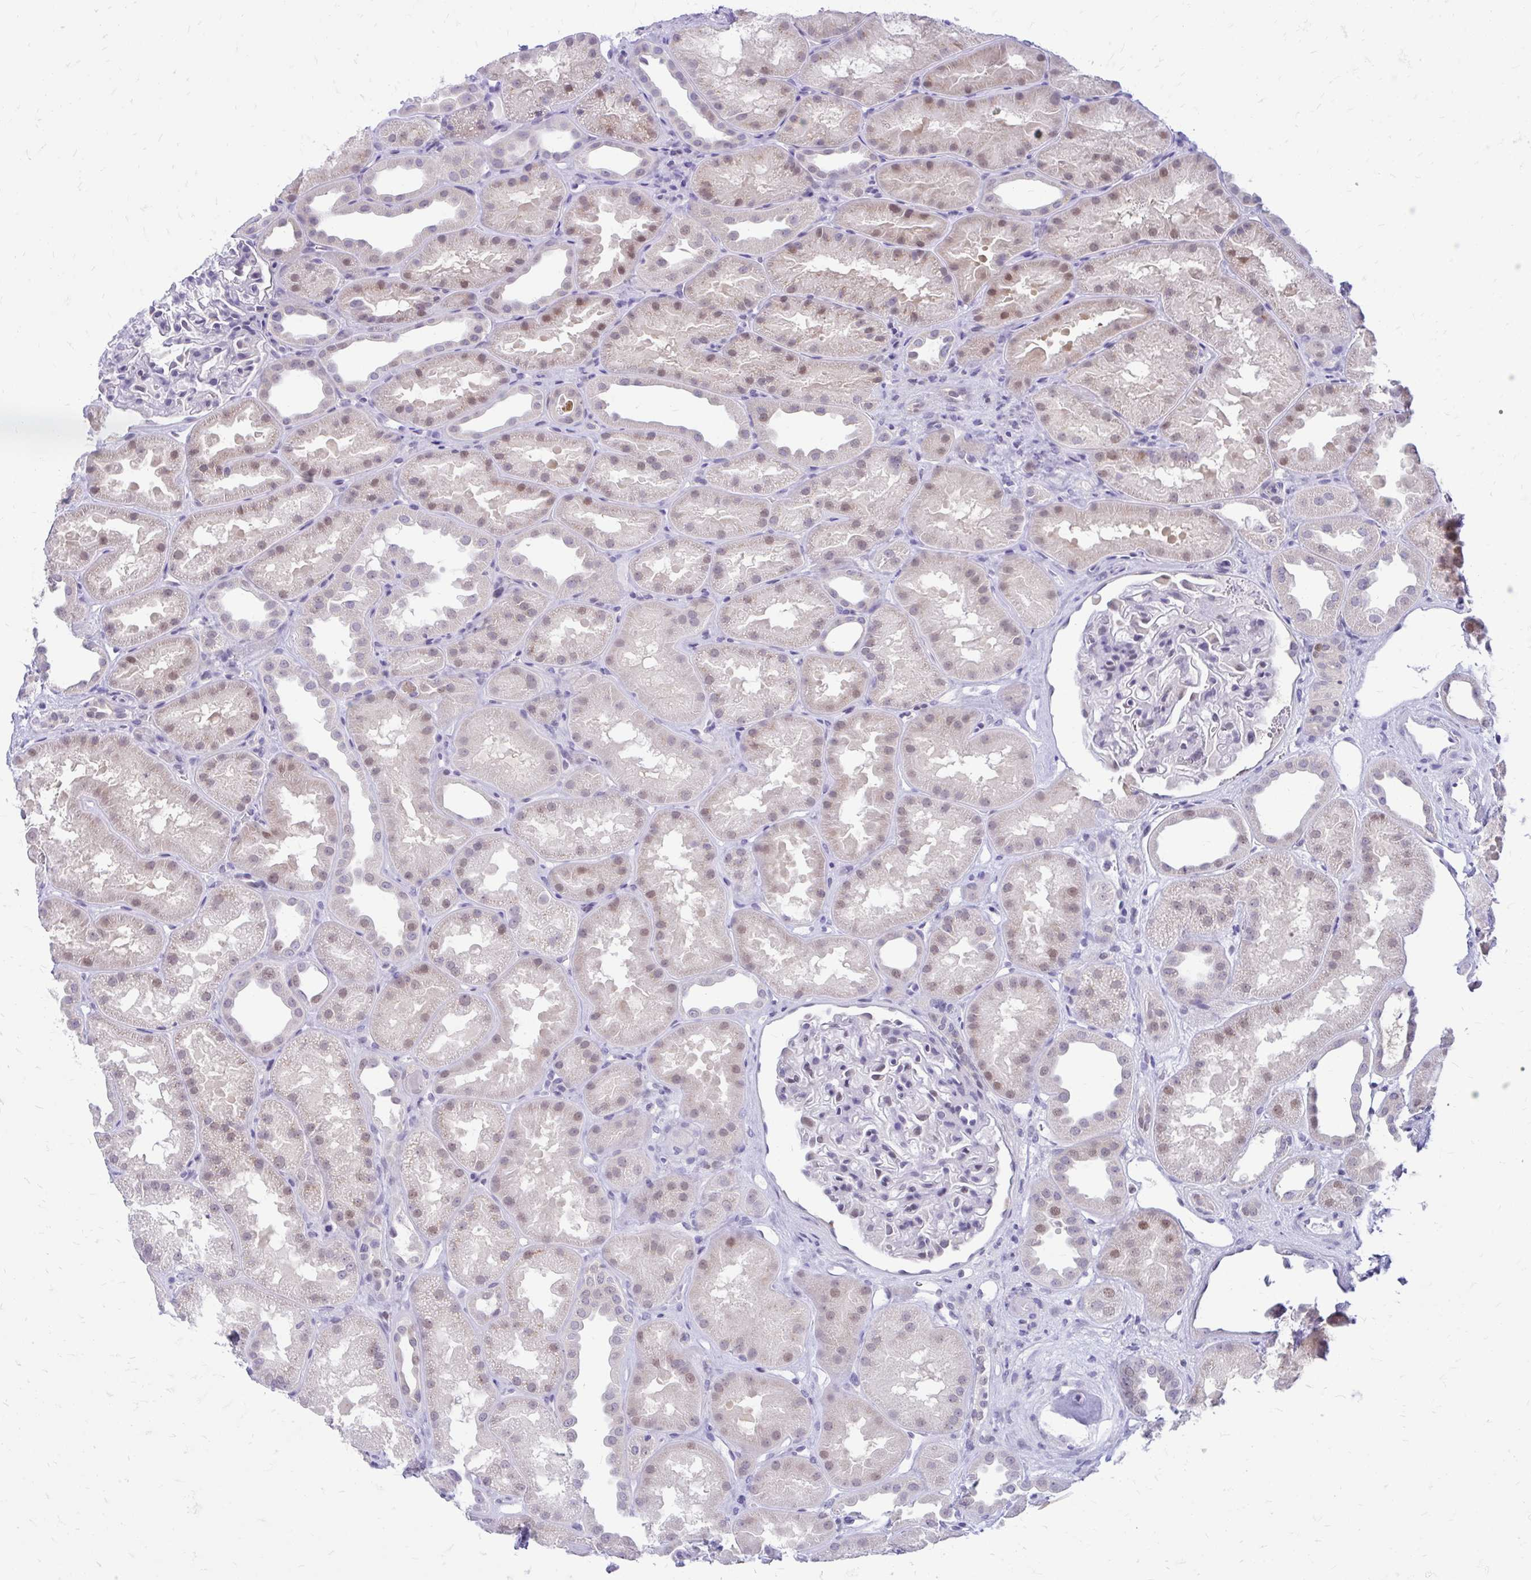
{"staining": {"intensity": "weak", "quantity": "<25%", "location": "nuclear"}, "tissue": "kidney", "cell_type": "Cells in glomeruli", "image_type": "normal", "snomed": [{"axis": "morphology", "description": "Normal tissue, NOS"}, {"axis": "topography", "description": "Kidney"}], "caption": "A photomicrograph of kidney stained for a protein shows no brown staining in cells in glomeruli. (DAB IHC visualized using brightfield microscopy, high magnification).", "gene": "GLB1L2", "patient": {"sex": "male", "age": 61}}